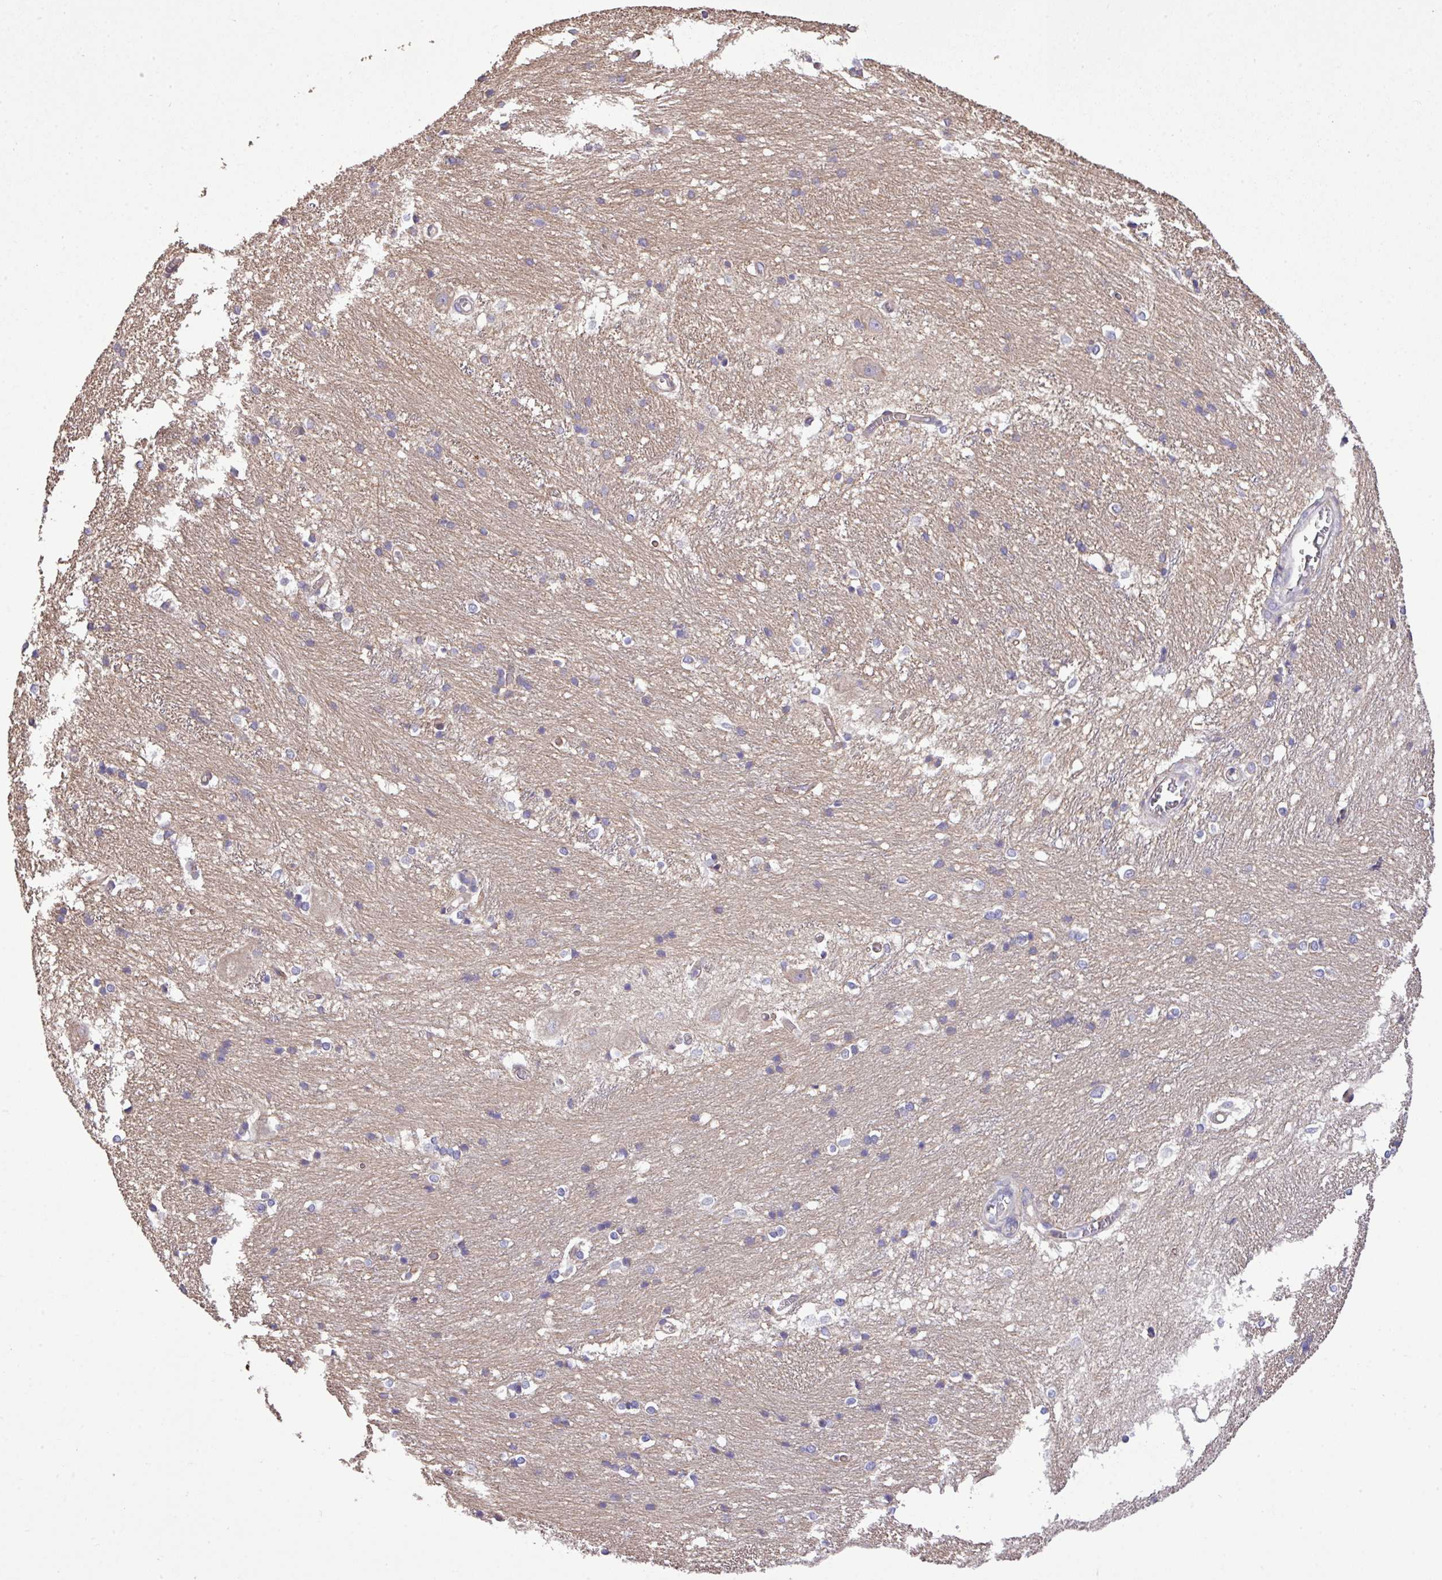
{"staining": {"intensity": "negative", "quantity": "none", "location": "none"}, "tissue": "caudate", "cell_type": "Glial cells", "image_type": "normal", "snomed": [{"axis": "morphology", "description": "Normal tissue, NOS"}, {"axis": "topography", "description": "Lateral ventricle wall"}], "caption": "Immunohistochemical staining of unremarkable human caudate demonstrates no significant positivity in glial cells.", "gene": "MEGF6", "patient": {"sex": "male", "age": 37}}